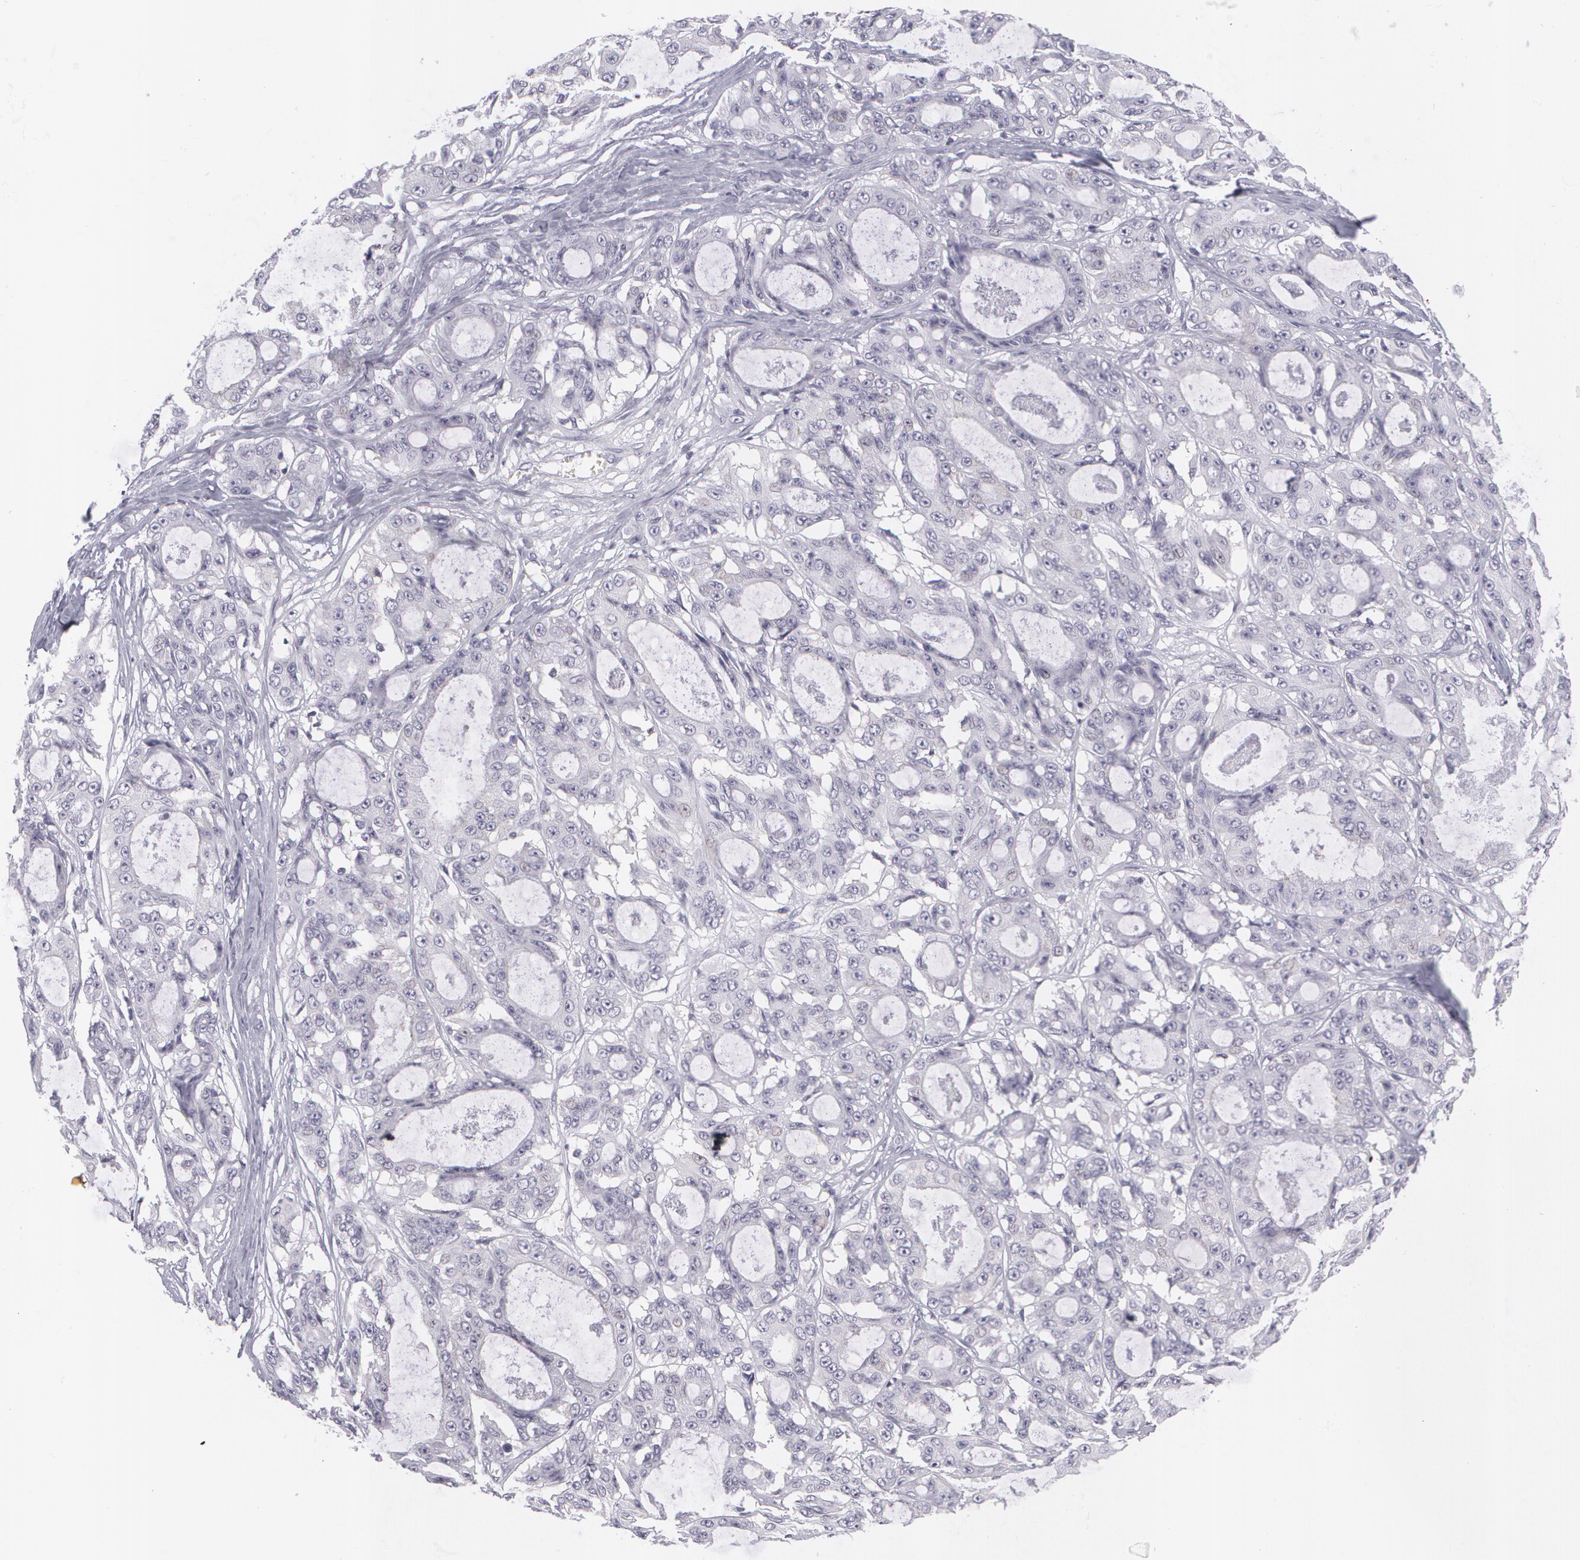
{"staining": {"intensity": "negative", "quantity": "none", "location": "none"}, "tissue": "ovarian cancer", "cell_type": "Tumor cells", "image_type": "cancer", "snomed": [{"axis": "morphology", "description": "Carcinoma, endometroid"}, {"axis": "topography", "description": "Ovary"}], "caption": "The histopathology image demonstrates no significant expression in tumor cells of ovarian endometroid carcinoma.", "gene": "MBNL3", "patient": {"sex": "female", "age": 61}}